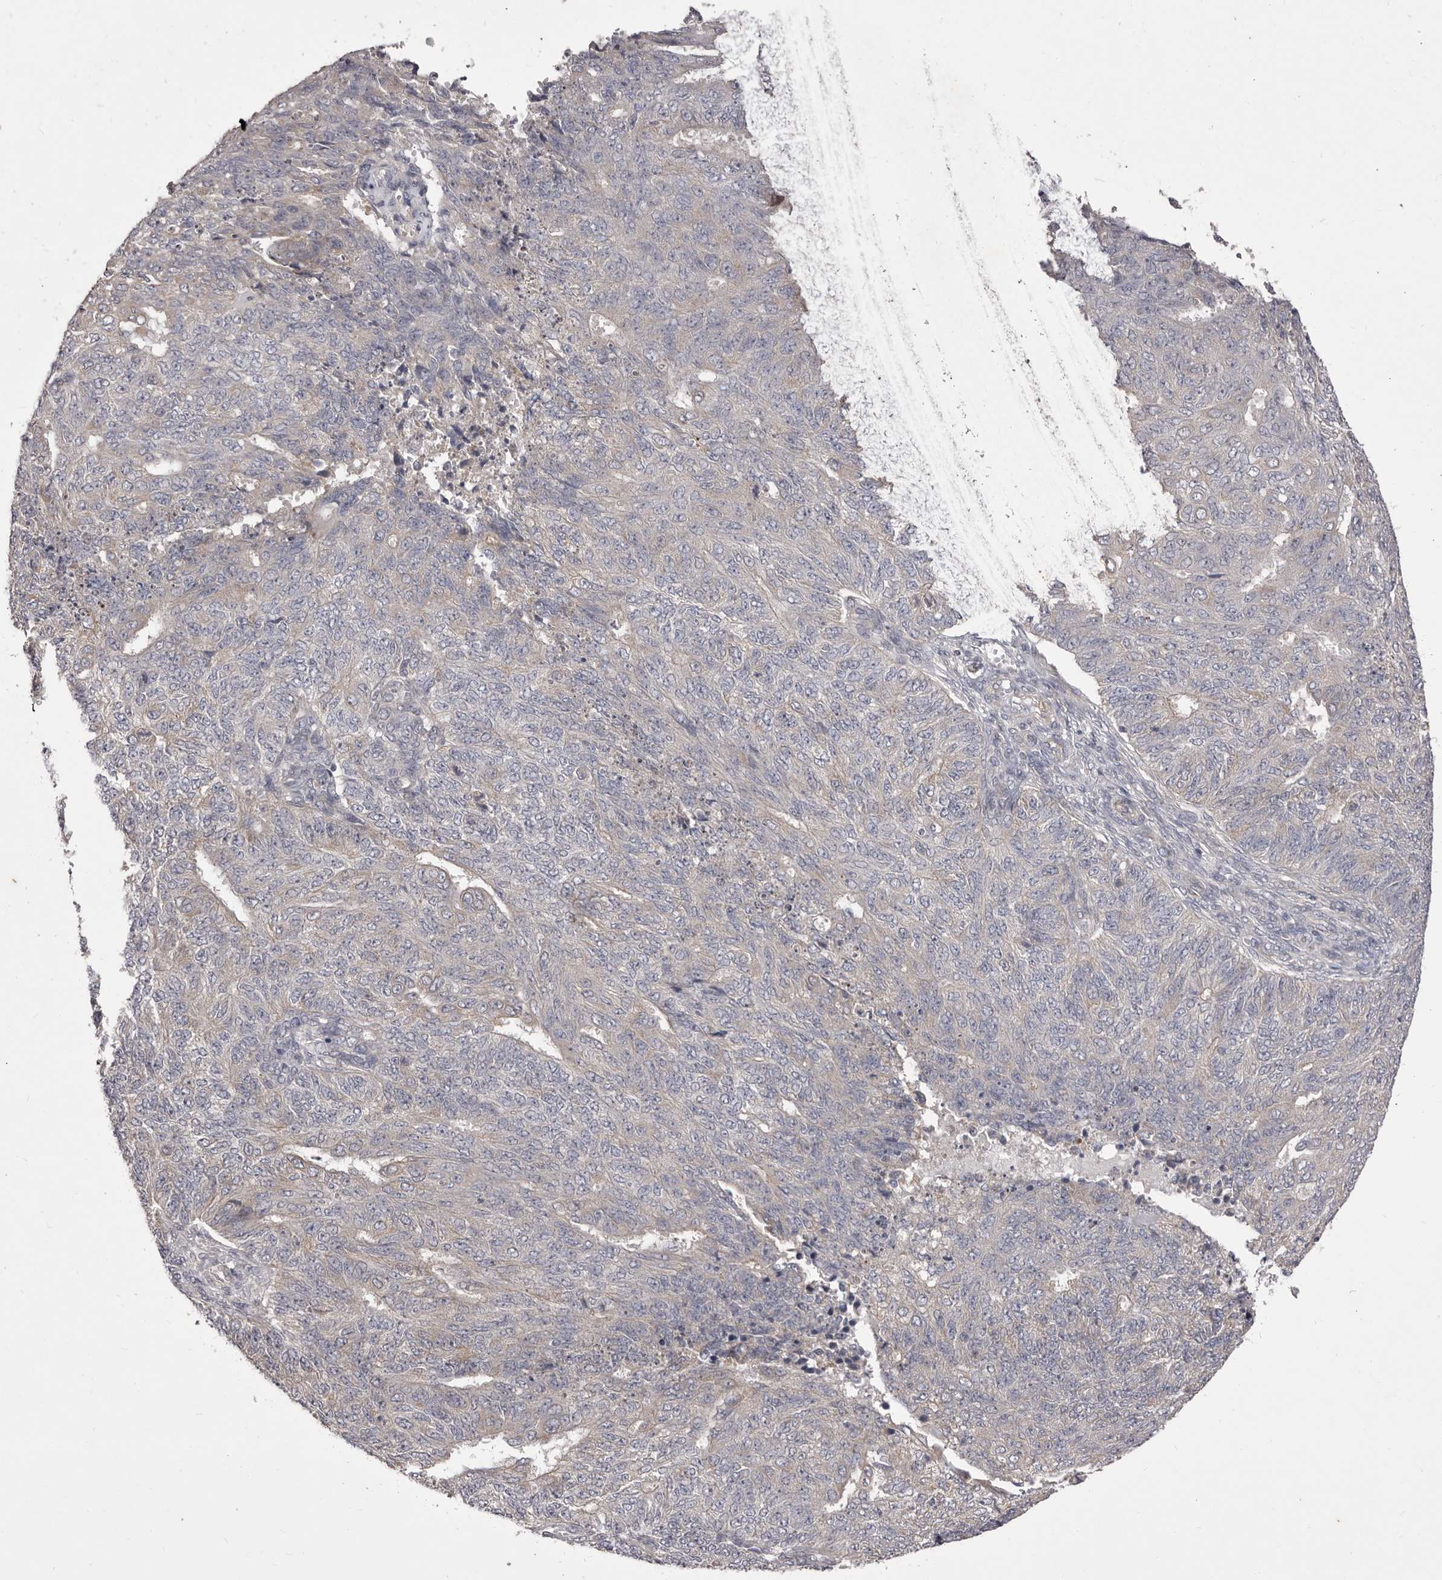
{"staining": {"intensity": "negative", "quantity": "none", "location": "none"}, "tissue": "endometrial cancer", "cell_type": "Tumor cells", "image_type": "cancer", "snomed": [{"axis": "morphology", "description": "Adenocarcinoma, NOS"}, {"axis": "topography", "description": "Endometrium"}], "caption": "This histopathology image is of endometrial adenocarcinoma stained with IHC to label a protein in brown with the nuclei are counter-stained blue. There is no staining in tumor cells. (DAB (3,3'-diaminobenzidine) IHC, high magnification).", "gene": "PNRC1", "patient": {"sex": "female", "age": 32}}